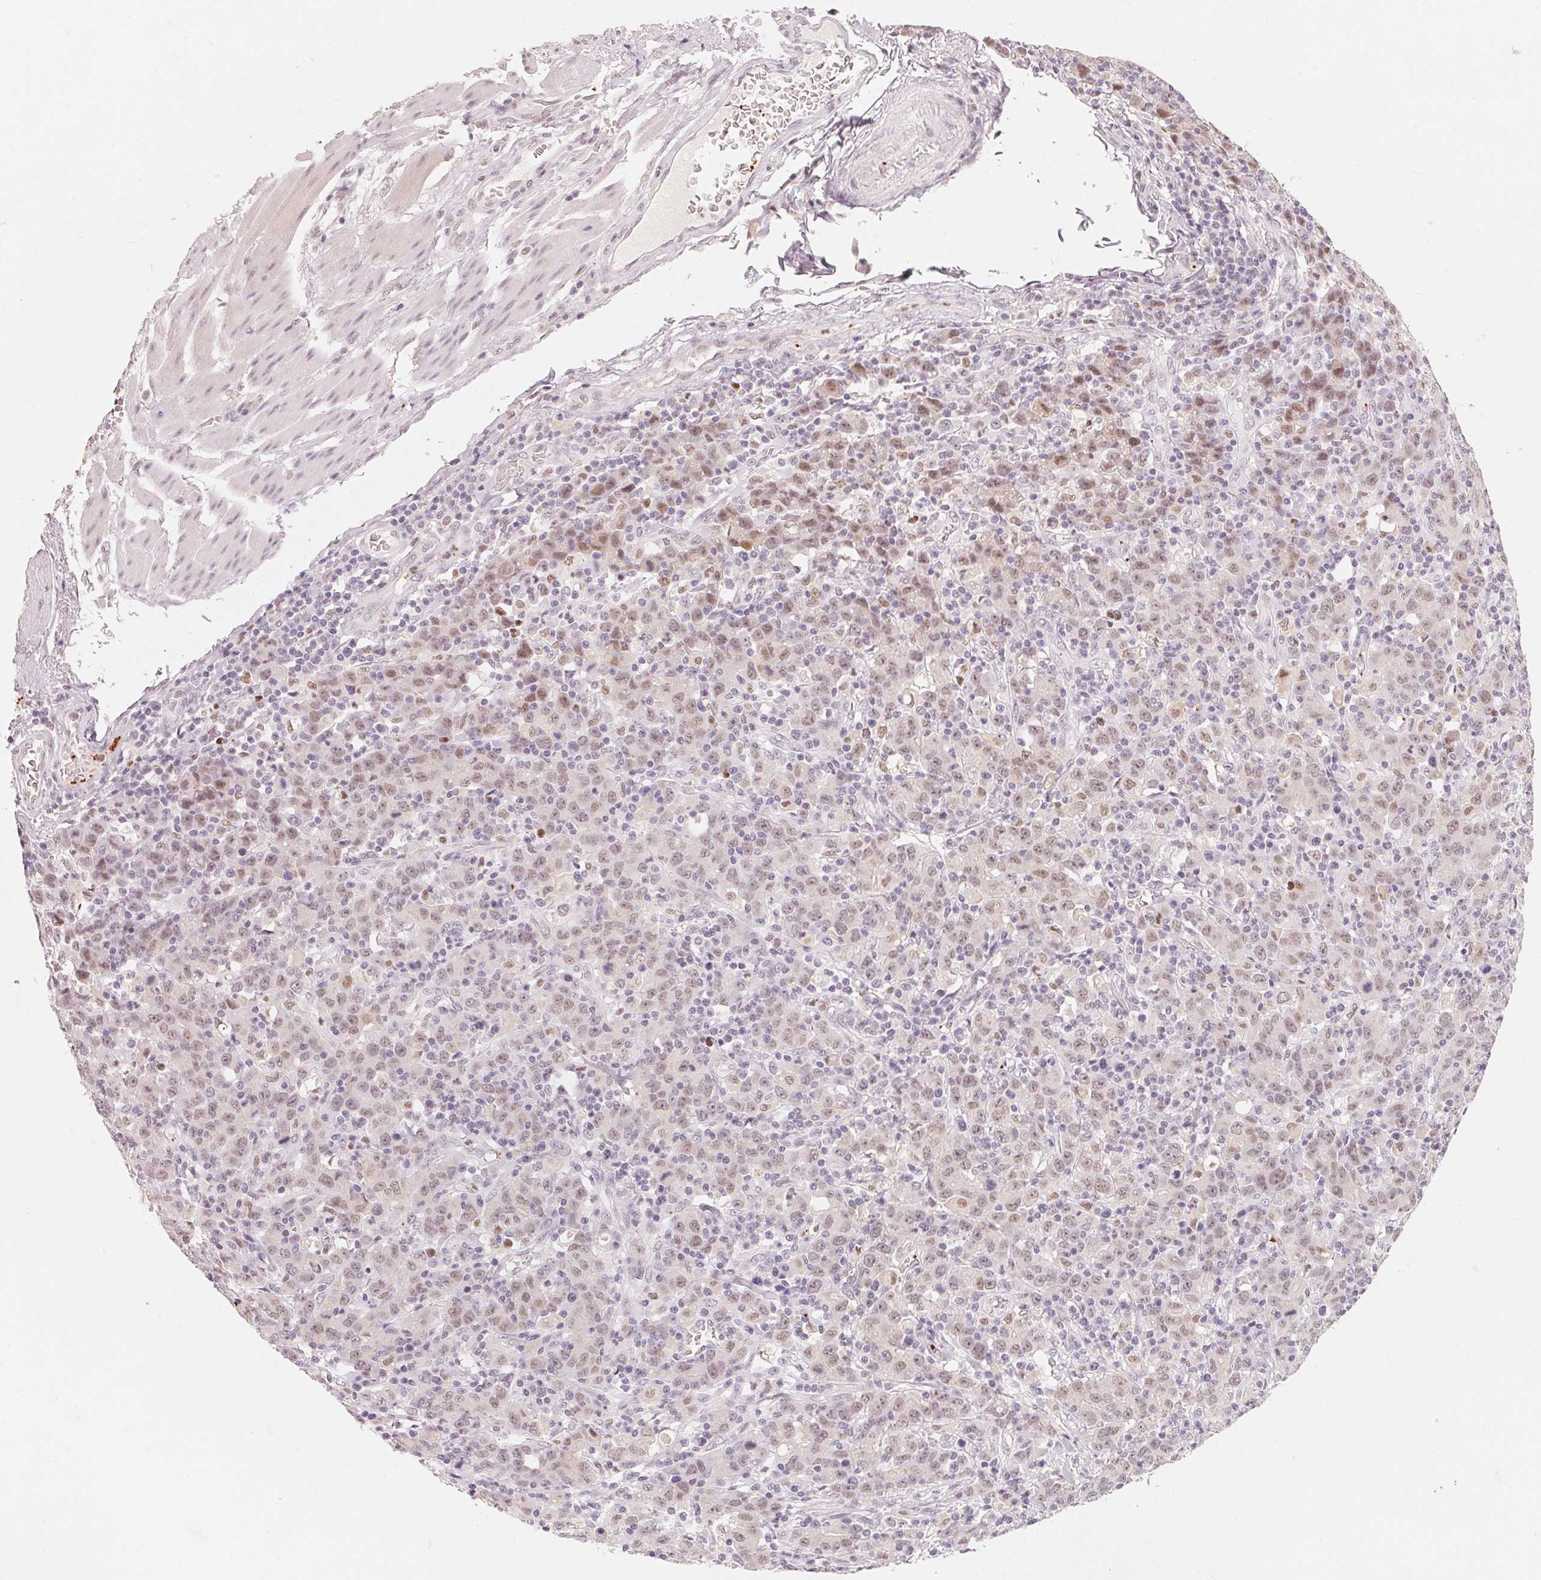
{"staining": {"intensity": "weak", "quantity": ">75%", "location": "nuclear"}, "tissue": "stomach cancer", "cell_type": "Tumor cells", "image_type": "cancer", "snomed": [{"axis": "morphology", "description": "Adenocarcinoma, NOS"}, {"axis": "topography", "description": "Stomach, upper"}], "caption": "Stomach adenocarcinoma was stained to show a protein in brown. There is low levels of weak nuclear staining in about >75% of tumor cells.", "gene": "ARHGAP22", "patient": {"sex": "male", "age": 69}}